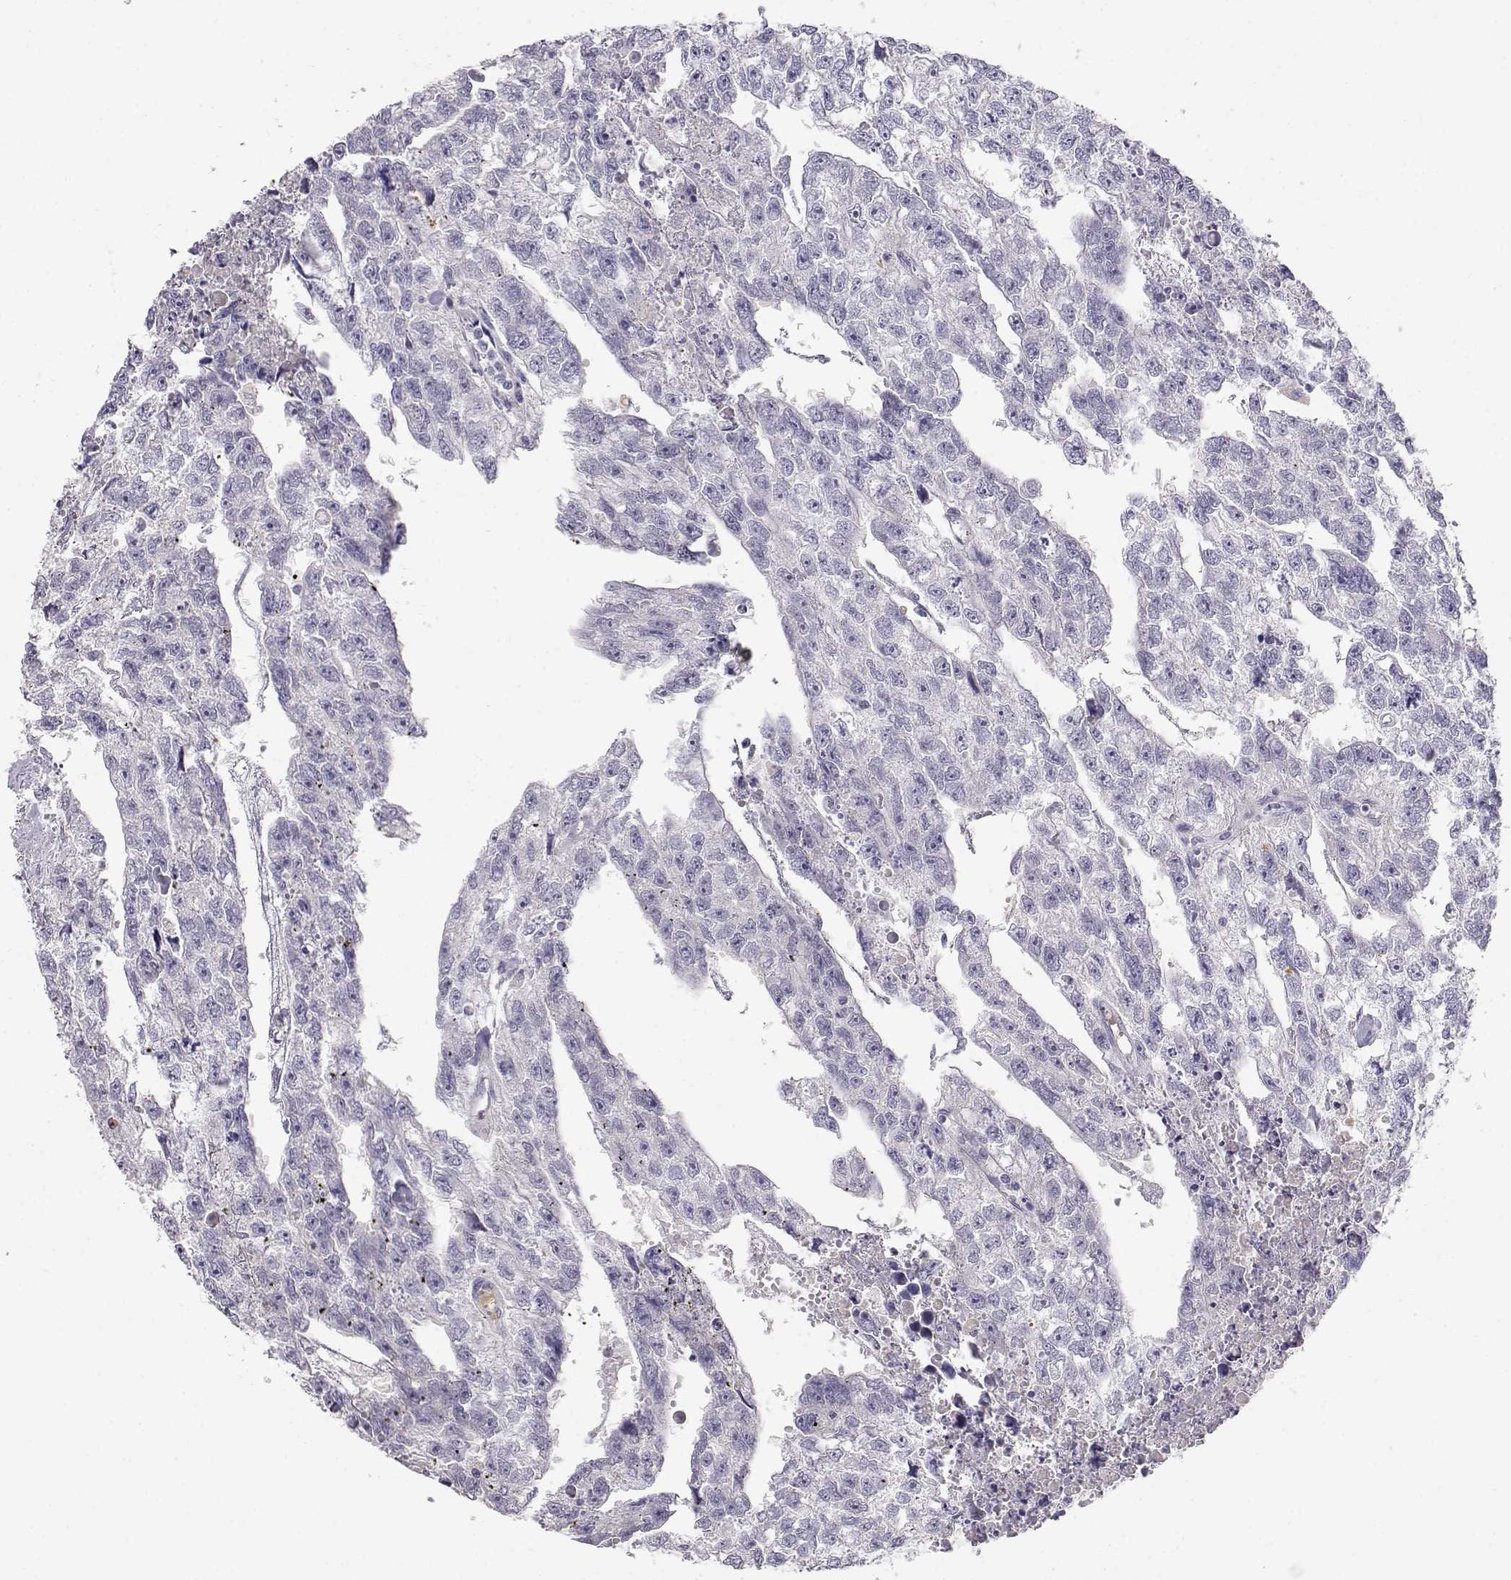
{"staining": {"intensity": "negative", "quantity": "none", "location": "none"}, "tissue": "testis cancer", "cell_type": "Tumor cells", "image_type": "cancer", "snomed": [{"axis": "morphology", "description": "Carcinoma, Embryonal, NOS"}, {"axis": "morphology", "description": "Teratoma, malignant, NOS"}, {"axis": "topography", "description": "Testis"}], "caption": "This histopathology image is of testis cancer stained with immunohistochemistry to label a protein in brown with the nuclei are counter-stained blue. There is no staining in tumor cells. The staining is performed using DAB (3,3'-diaminobenzidine) brown chromogen with nuclei counter-stained in using hematoxylin.", "gene": "CDHR1", "patient": {"sex": "male", "age": 44}}